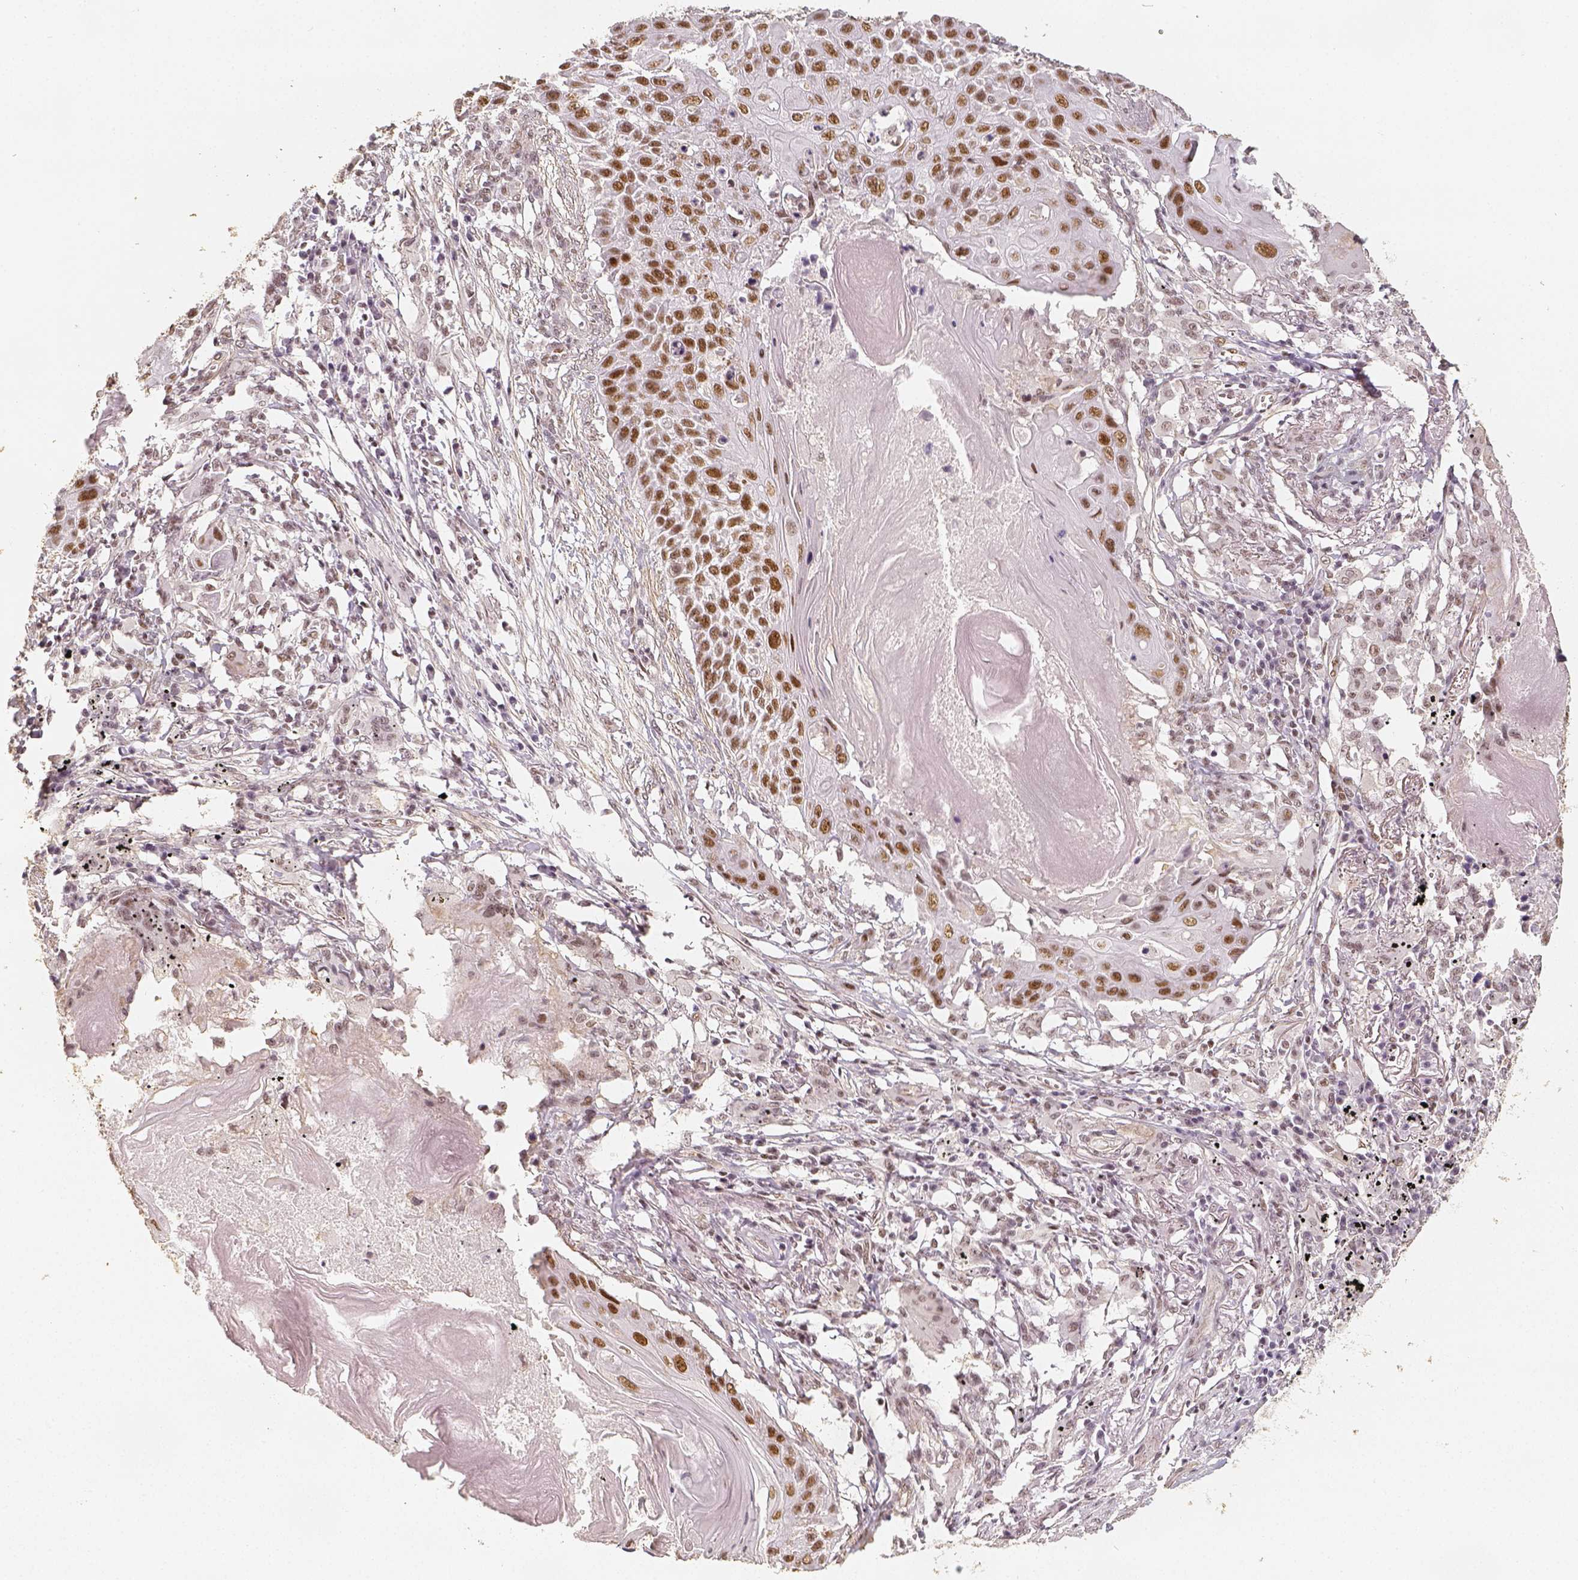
{"staining": {"intensity": "moderate", "quantity": ">75%", "location": "nuclear"}, "tissue": "lung cancer", "cell_type": "Tumor cells", "image_type": "cancer", "snomed": [{"axis": "morphology", "description": "Squamous cell carcinoma, NOS"}, {"axis": "topography", "description": "Lung"}], "caption": "An IHC histopathology image of tumor tissue is shown. Protein staining in brown labels moderate nuclear positivity in squamous cell carcinoma (lung) within tumor cells. (Stains: DAB in brown, nuclei in blue, Microscopy: brightfield microscopy at high magnification).", "gene": "HDAC1", "patient": {"sex": "male", "age": 78}}